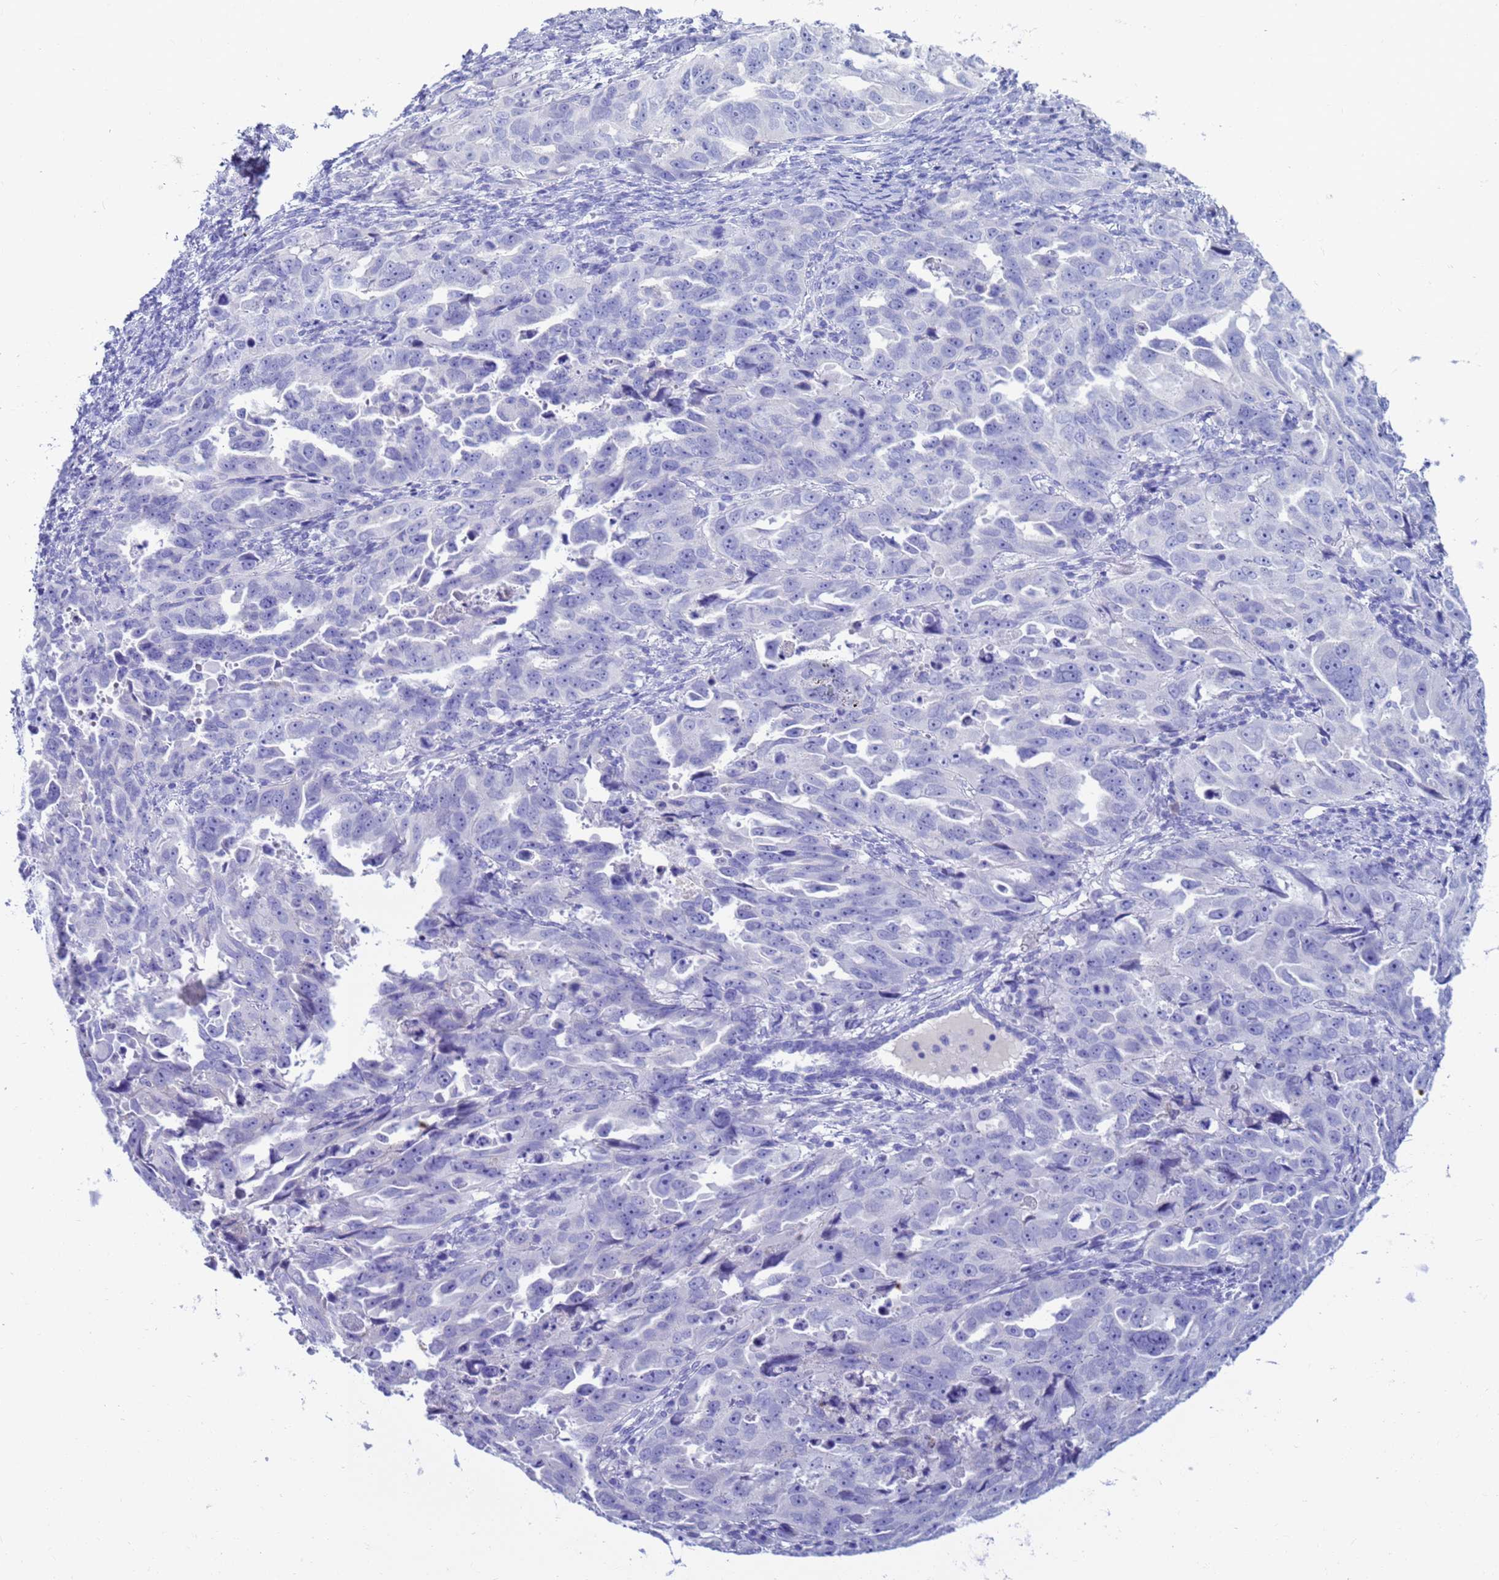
{"staining": {"intensity": "negative", "quantity": "none", "location": "none"}, "tissue": "endometrial cancer", "cell_type": "Tumor cells", "image_type": "cancer", "snomed": [{"axis": "morphology", "description": "Adenocarcinoma, NOS"}, {"axis": "topography", "description": "Endometrium"}], "caption": "High power microscopy image of an IHC image of adenocarcinoma (endometrial), revealing no significant positivity in tumor cells.", "gene": "SYCN", "patient": {"sex": "female", "age": 65}}